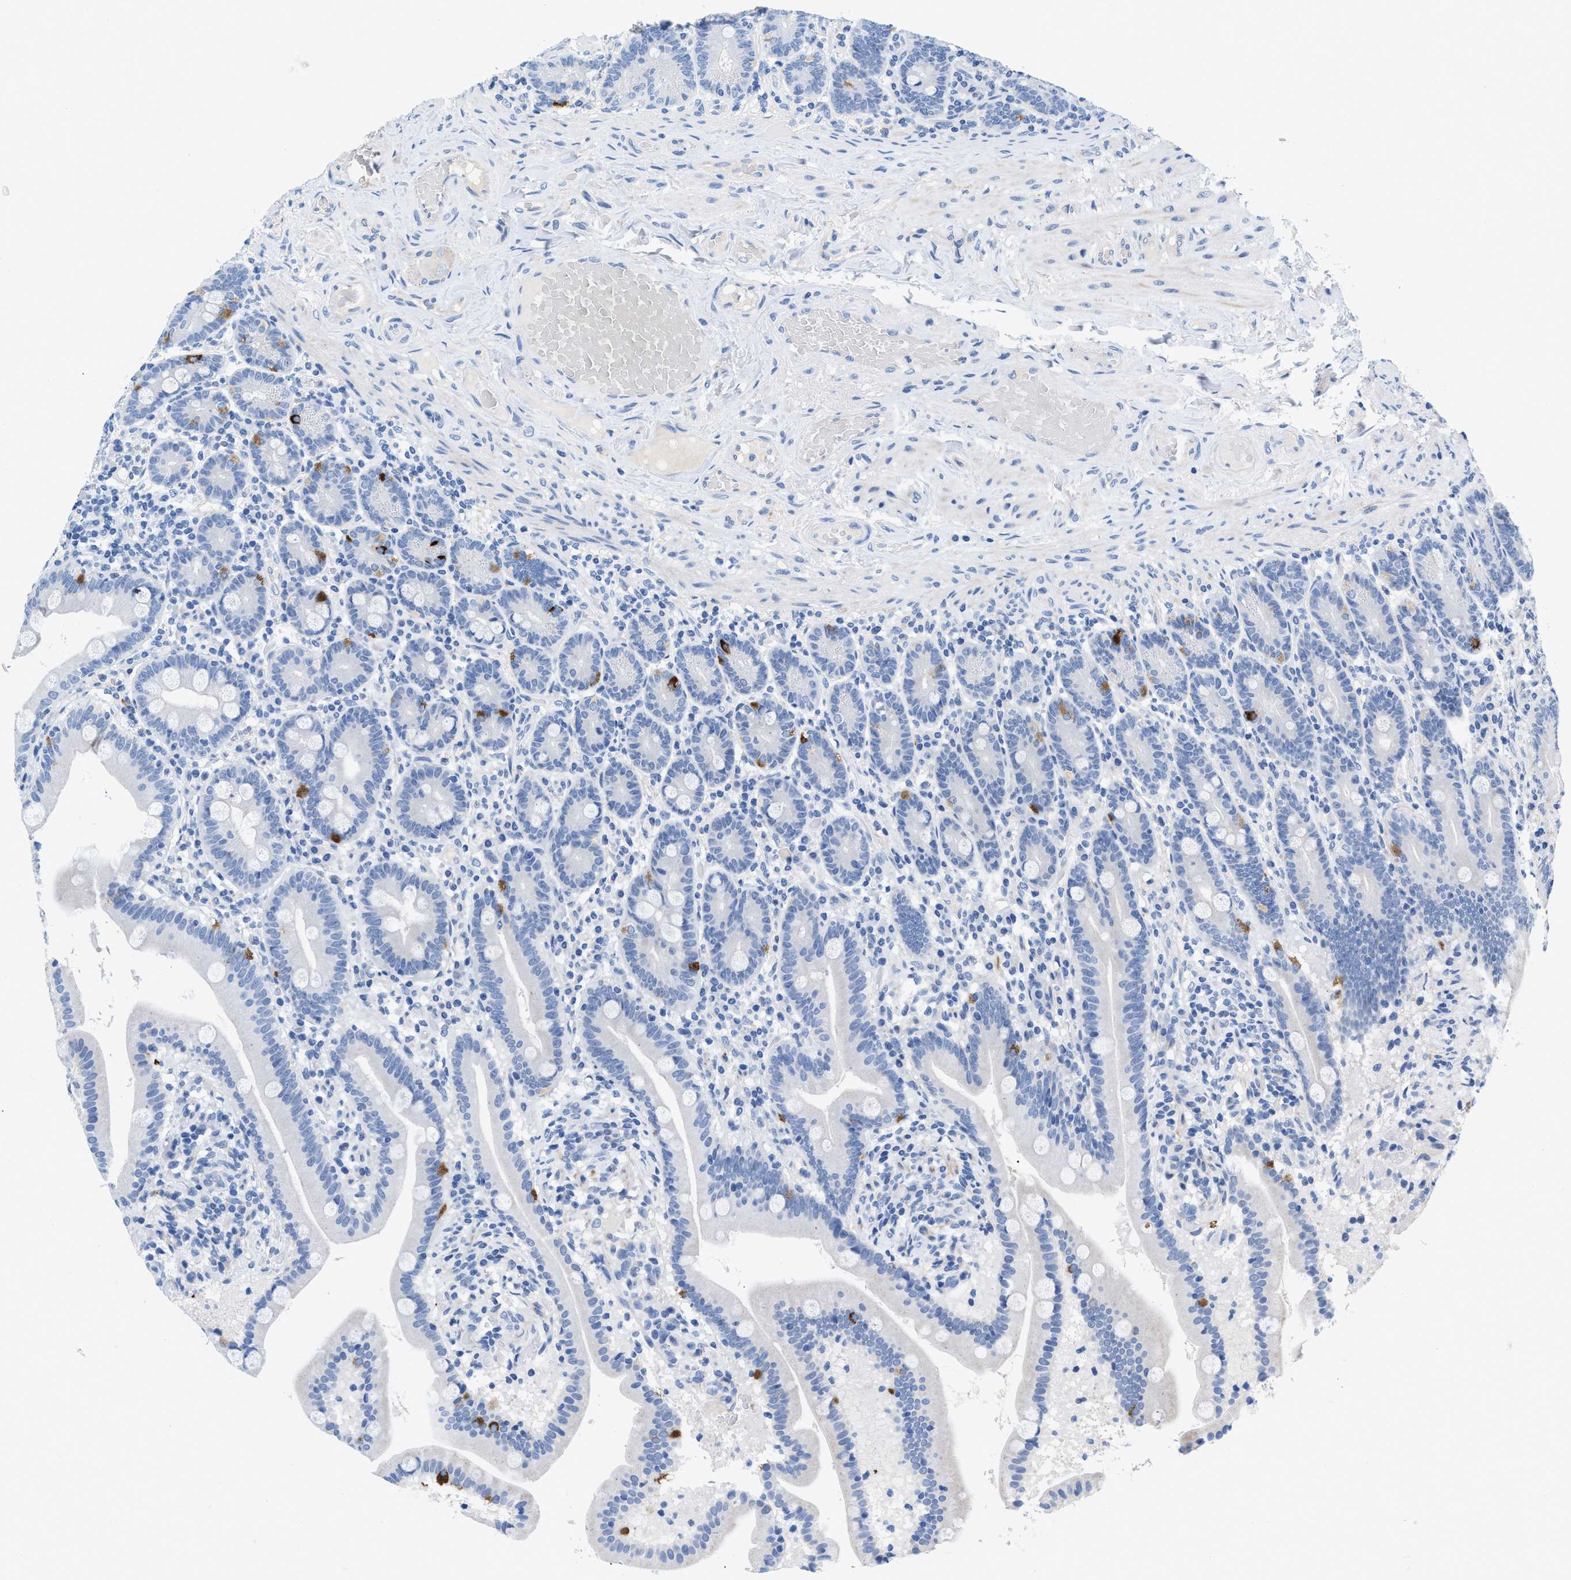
{"staining": {"intensity": "negative", "quantity": "none", "location": "none"}, "tissue": "duodenum", "cell_type": "Glandular cells", "image_type": "normal", "snomed": [{"axis": "morphology", "description": "Normal tissue, NOS"}, {"axis": "topography", "description": "Duodenum"}], "caption": "IHC photomicrograph of unremarkable duodenum stained for a protein (brown), which reveals no staining in glandular cells. The staining was performed using DAB to visualize the protein expression in brown, while the nuclei were stained in blue with hematoxylin (Magnification: 20x).", "gene": "SLFN13", "patient": {"sex": "male", "age": 54}}